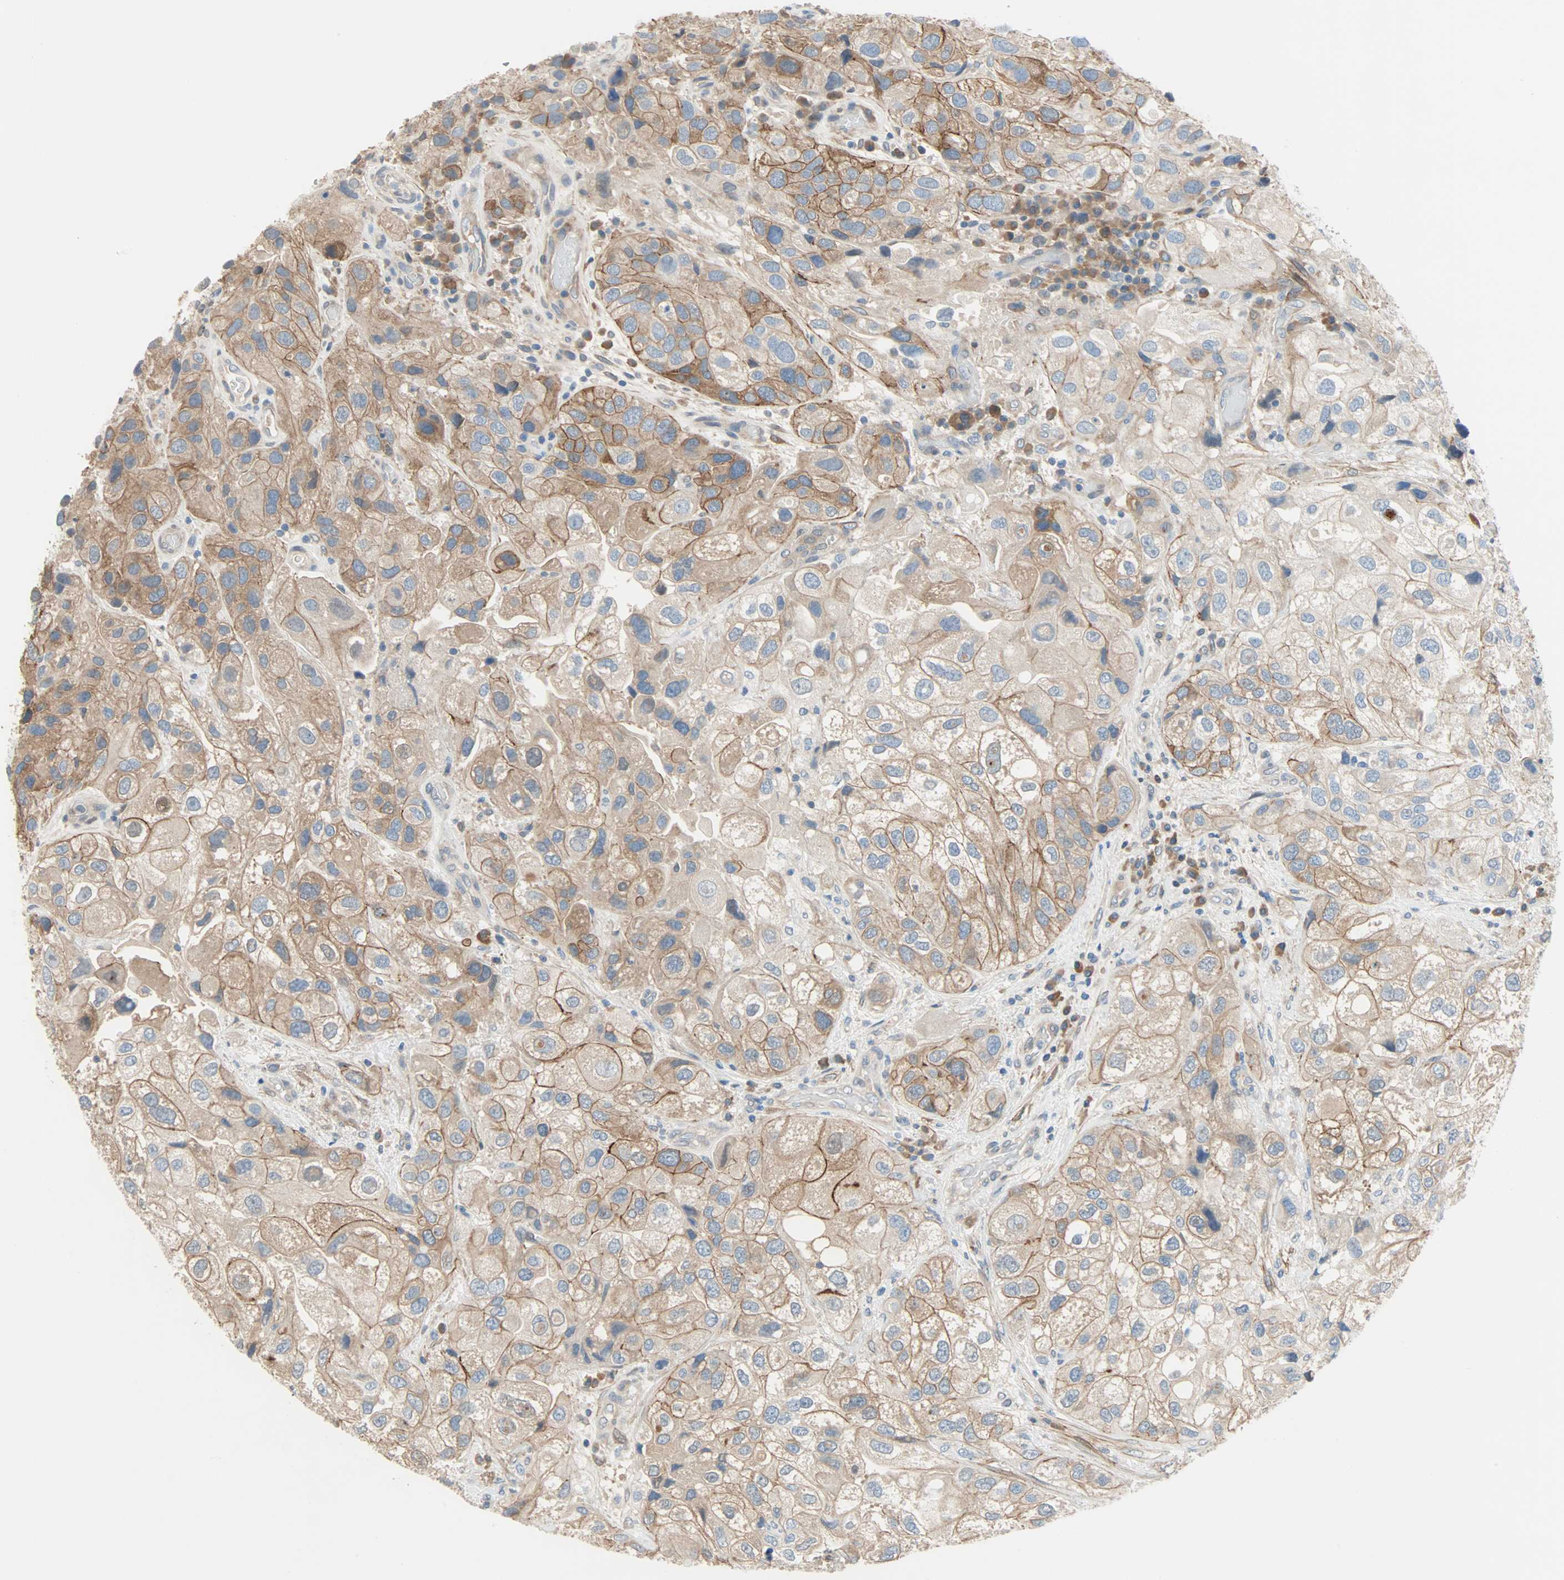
{"staining": {"intensity": "moderate", "quantity": ">75%", "location": "cytoplasmic/membranous"}, "tissue": "urothelial cancer", "cell_type": "Tumor cells", "image_type": "cancer", "snomed": [{"axis": "morphology", "description": "Urothelial carcinoma, High grade"}, {"axis": "topography", "description": "Urinary bladder"}], "caption": "This histopathology image reveals urothelial carcinoma (high-grade) stained with immunohistochemistry to label a protein in brown. The cytoplasmic/membranous of tumor cells show moderate positivity for the protein. Nuclei are counter-stained blue.", "gene": "TNFRSF12A", "patient": {"sex": "female", "age": 64}}